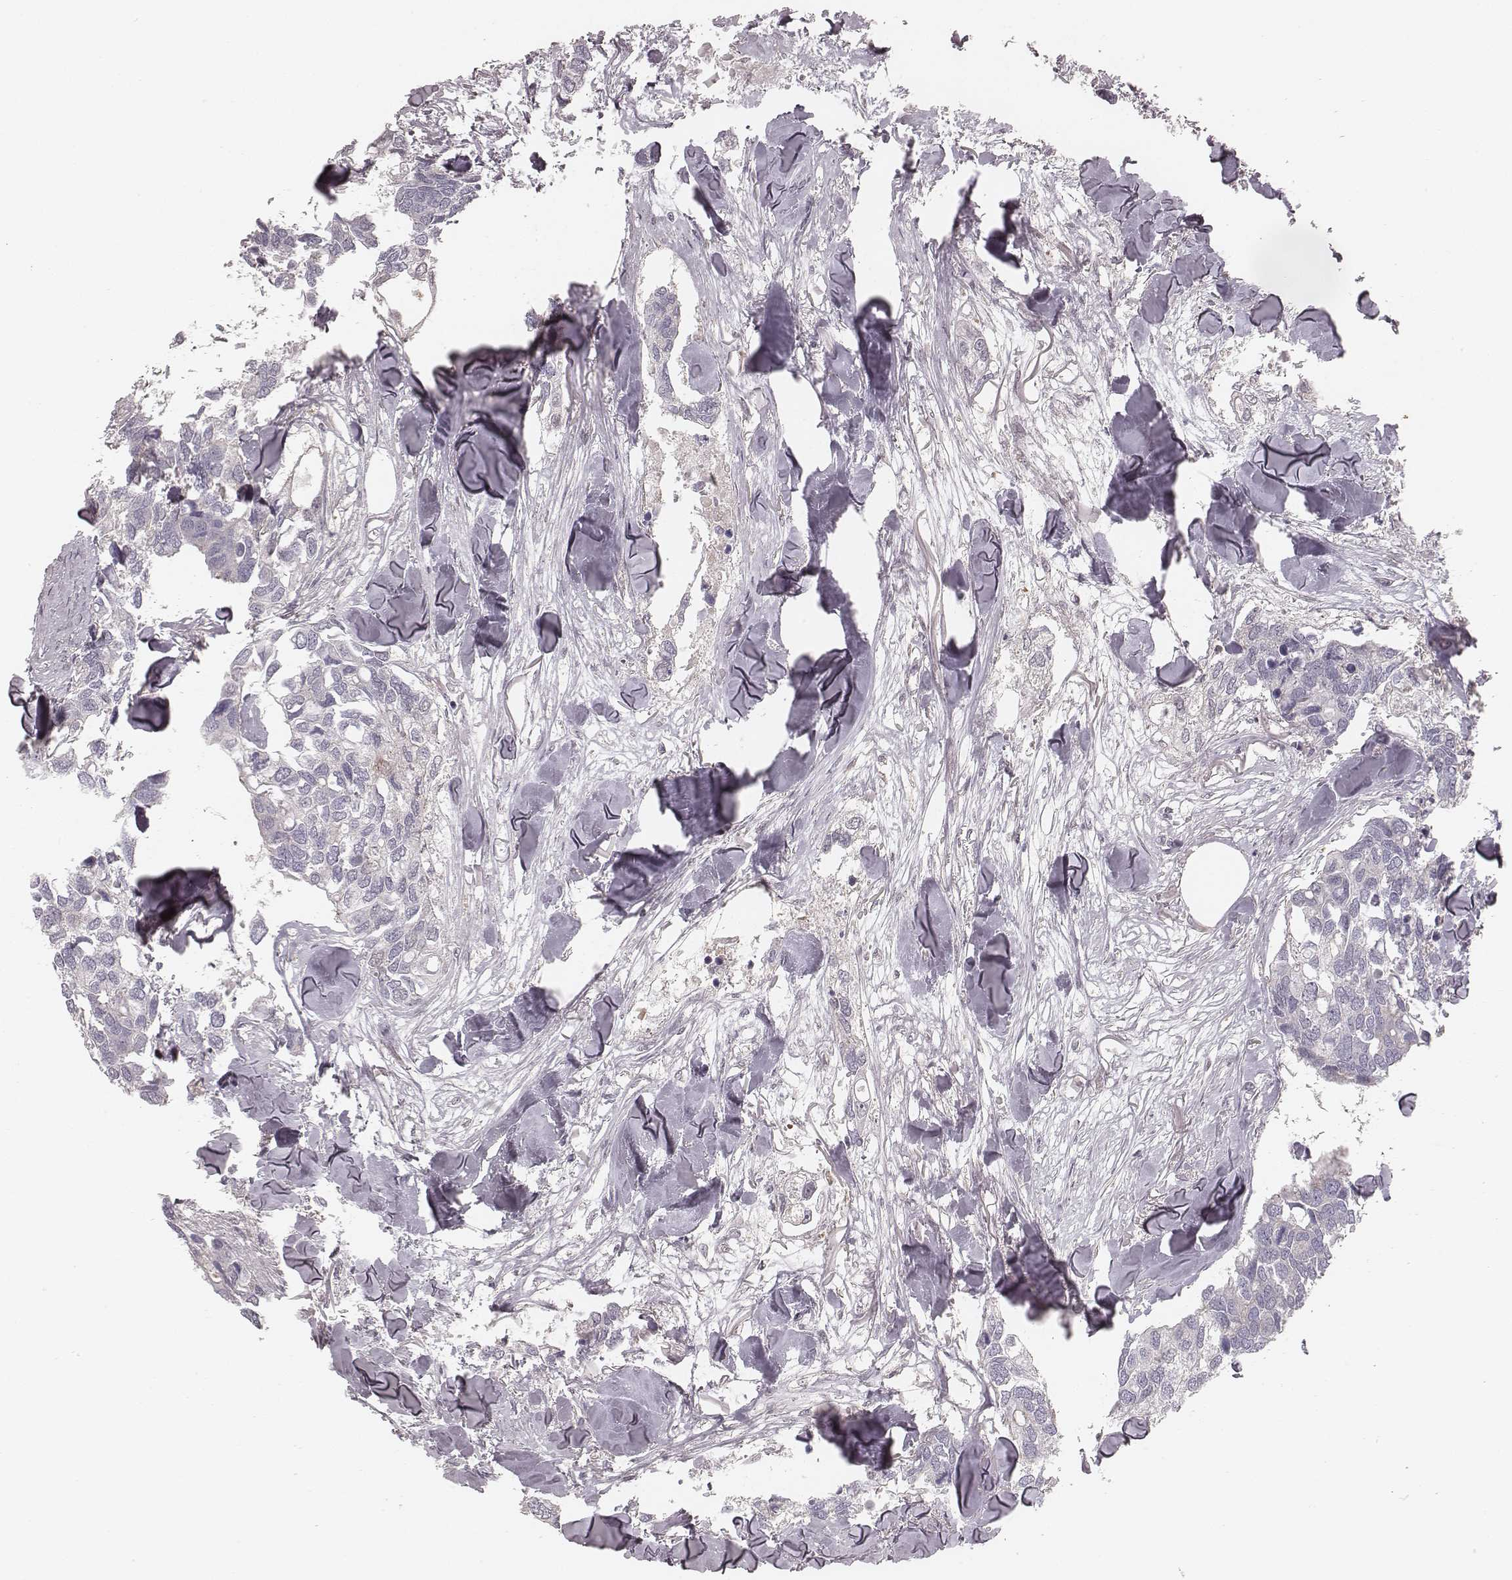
{"staining": {"intensity": "negative", "quantity": "none", "location": "none"}, "tissue": "breast cancer", "cell_type": "Tumor cells", "image_type": "cancer", "snomed": [{"axis": "morphology", "description": "Duct carcinoma"}, {"axis": "topography", "description": "Breast"}], "caption": "This micrograph is of breast cancer stained with immunohistochemistry to label a protein in brown with the nuclei are counter-stained blue. There is no staining in tumor cells. (DAB (3,3'-diaminobenzidine) immunohistochemistry (IHC) with hematoxylin counter stain).", "gene": "TDRD5", "patient": {"sex": "female", "age": 83}}